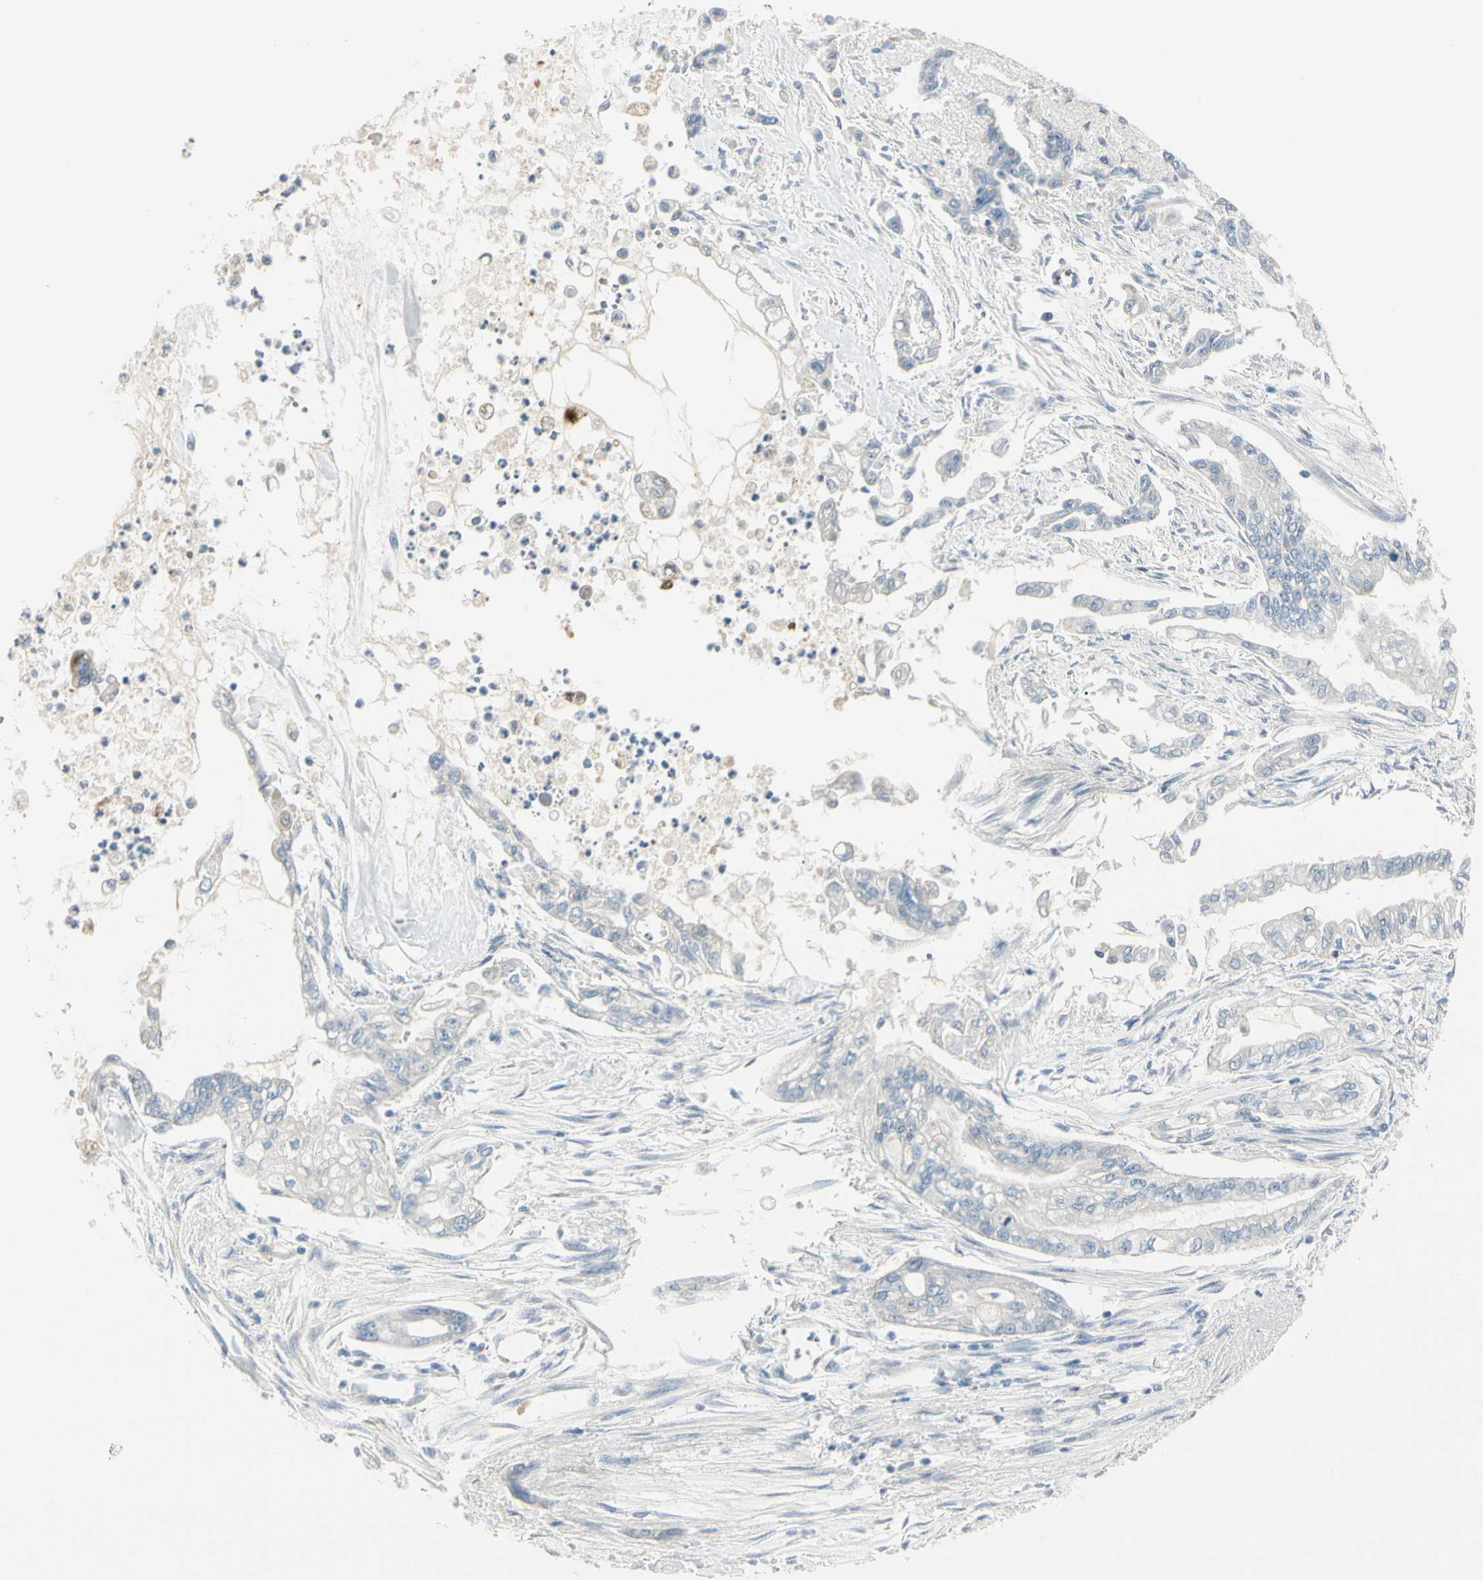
{"staining": {"intensity": "negative", "quantity": "none", "location": "none"}, "tissue": "pancreatic cancer", "cell_type": "Tumor cells", "image_type": "cancer", "snomed": [{"axis": "morphology", "description": "Normal tissue, NOS"}, {"axis": "topography", "description": "Pancreas"}], "caption": "Tumor cells are negative for protein expression in human pancreatic cancer. The staining is performed using DAB brown chromogen with nuclei counter-stained in using hematoxylin.", "gene": "SLC6A15", "patient": {"sex": "male", "age": 42}}